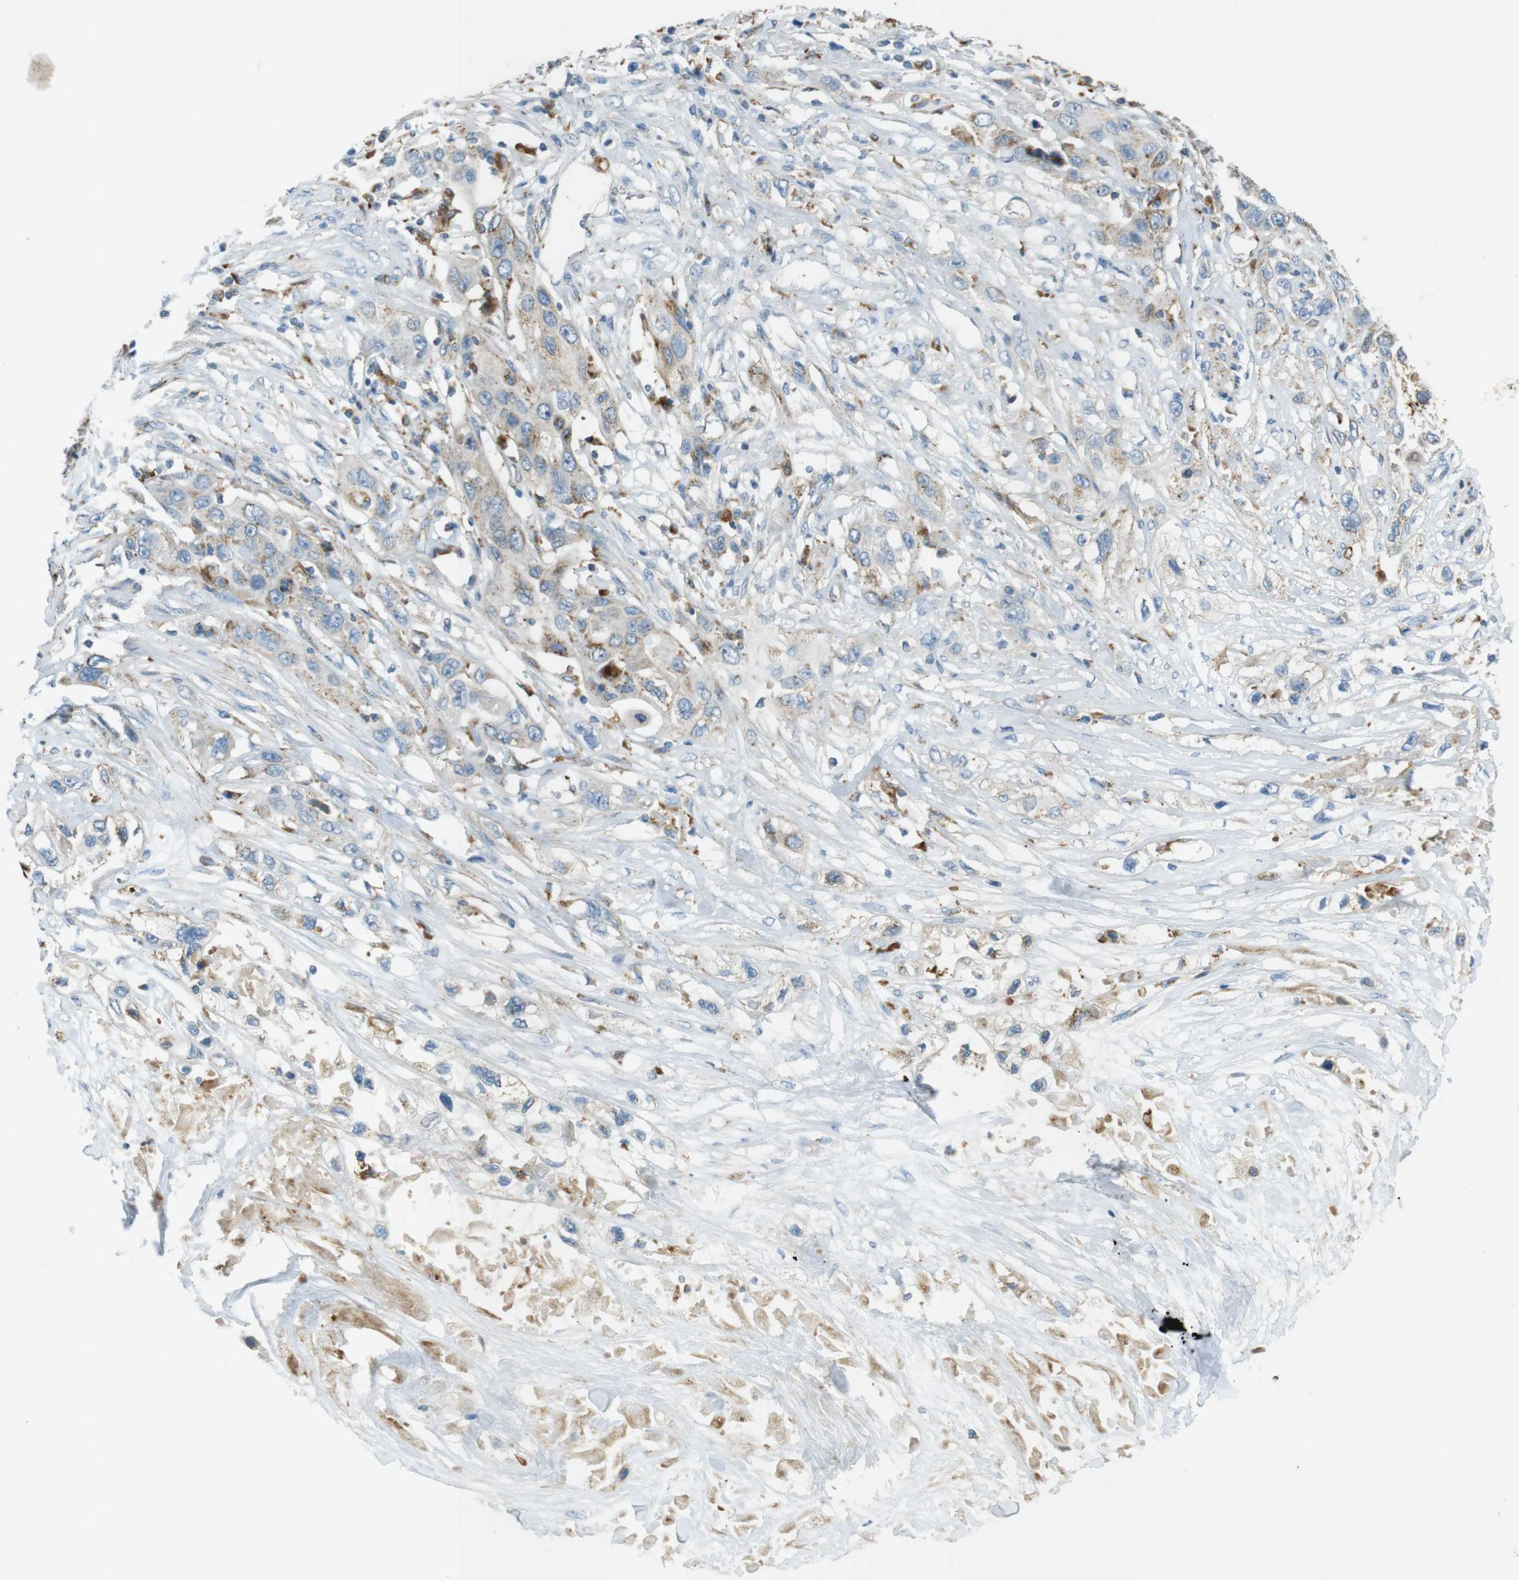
{"staining": {"intensity": "moderate", "quantity": "<25%", "location": "cytoplasmic/membranous"}, "tissue": "pancreatic cancer", "cell_type": "Tumor cells", "image_type": "cancer", "snomed": [{"axis": "morphology", "description": "Adenocarcinoma, NOS"}, {"axis": "topography", "description": "Pancreas"}], "caption": "The histopathology image reveals staining of pancreatic cancer, revealing moderate cytoplasmic/membranous protein positivity (brown color) within tumor cells. (Stains: DAB in brown, nuclei in blue, Microscopy: brightfield microscopy at high magnification).", "gene": "LAMP1", "patient": {"sex": "female", "age": 70}}